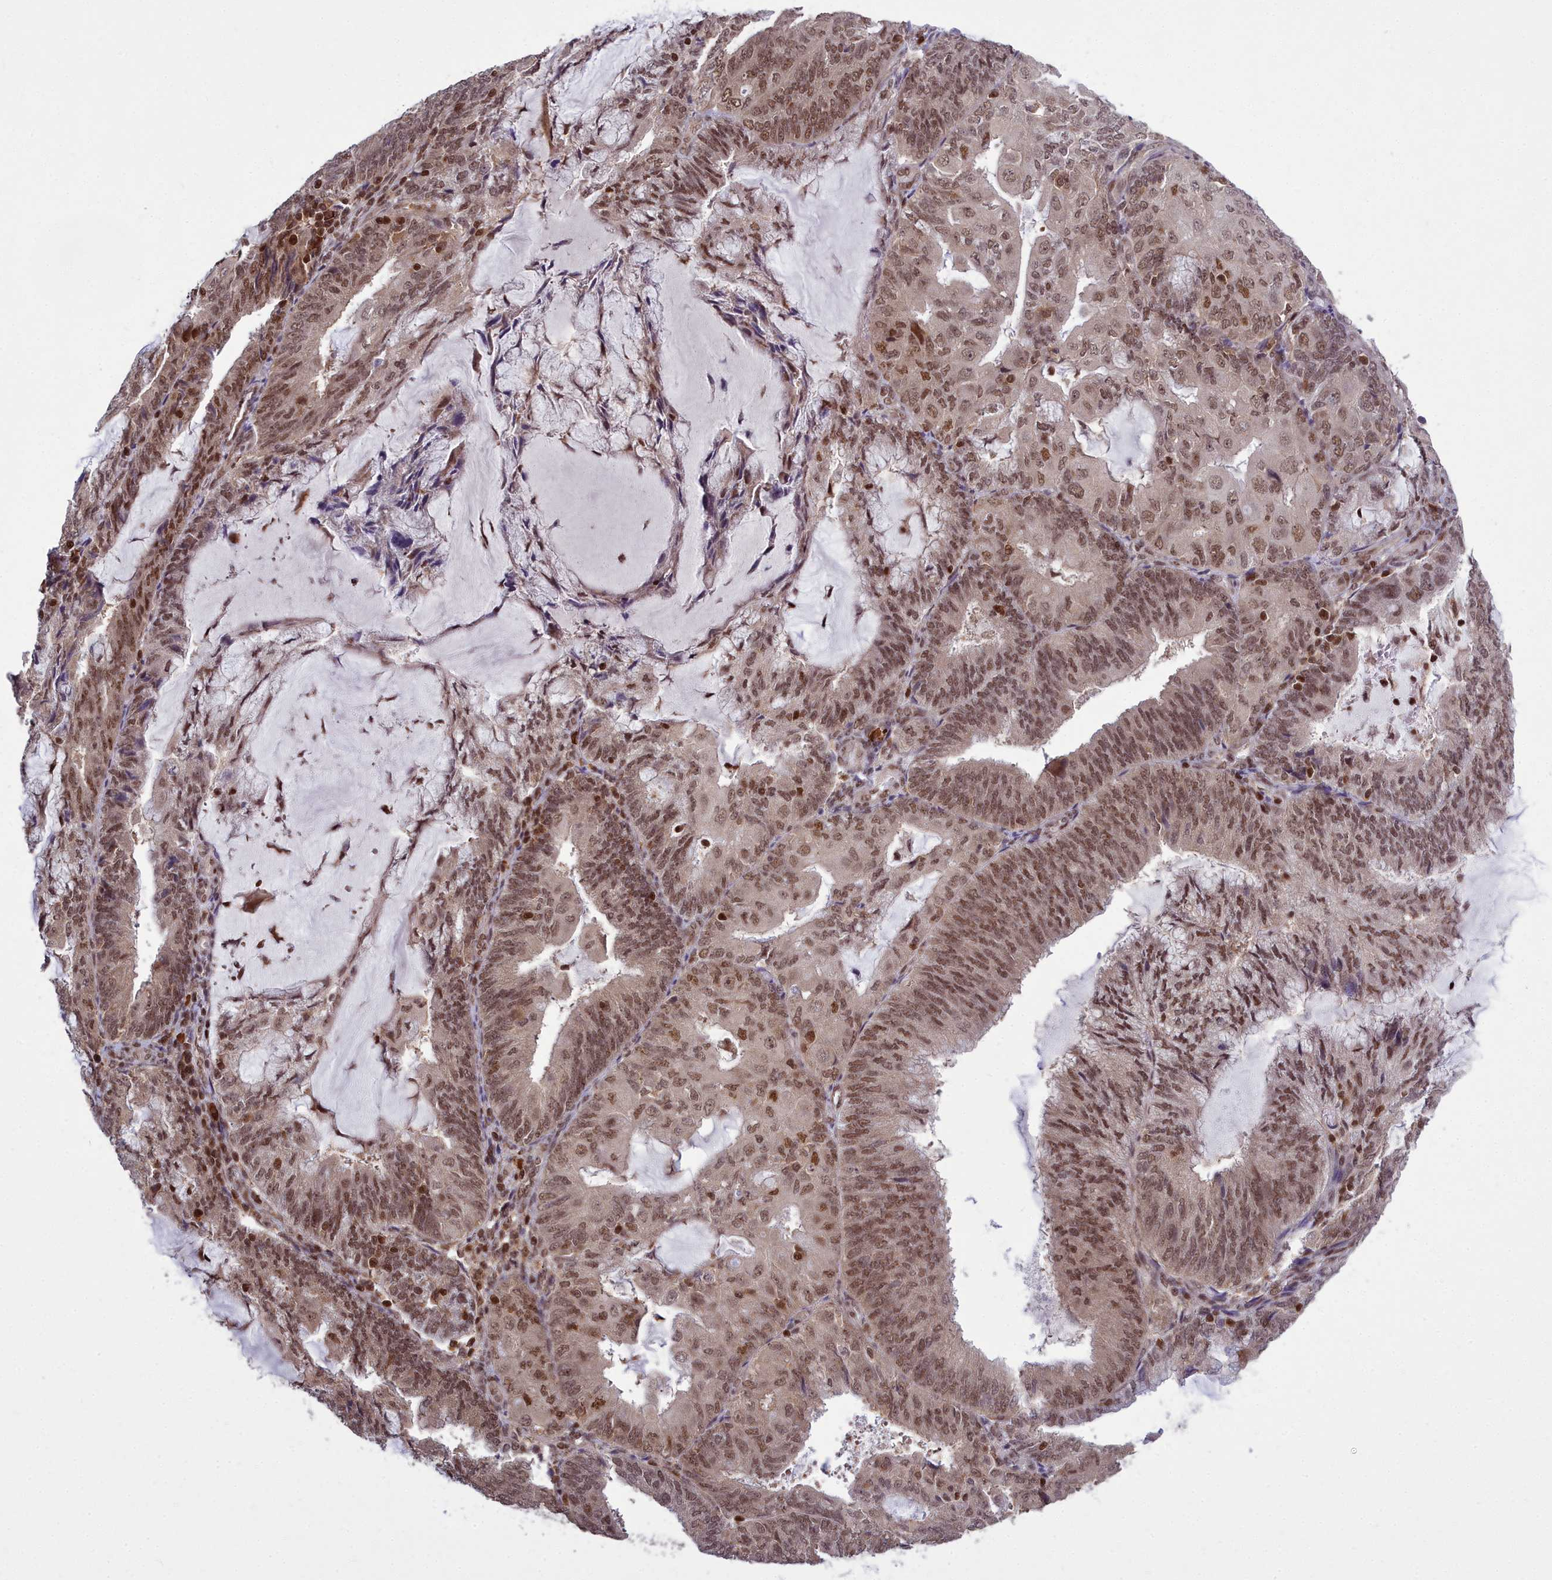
{"staining": {"intensity": "moderate", "quantity": ">75%", "location": "nuclear"}, "tissue": "endometrial cancer", "cell_type": "Tumor cells", "image_type": "cancer", "snomed": [{"axis": "morphology", "description": "Adenocarcinoma, NOS"}, {"axis": "topography", "description": "Endometrium"}], "caption": "A photomicrograph showing moderate nuclear positivity in about >75% of tumor cells in adenocarcinoma (endometrial), as visualized by brown immunohistochemical staining.", "gene": "GMEB1", "patient": {"sex": "female", "age": 81}}